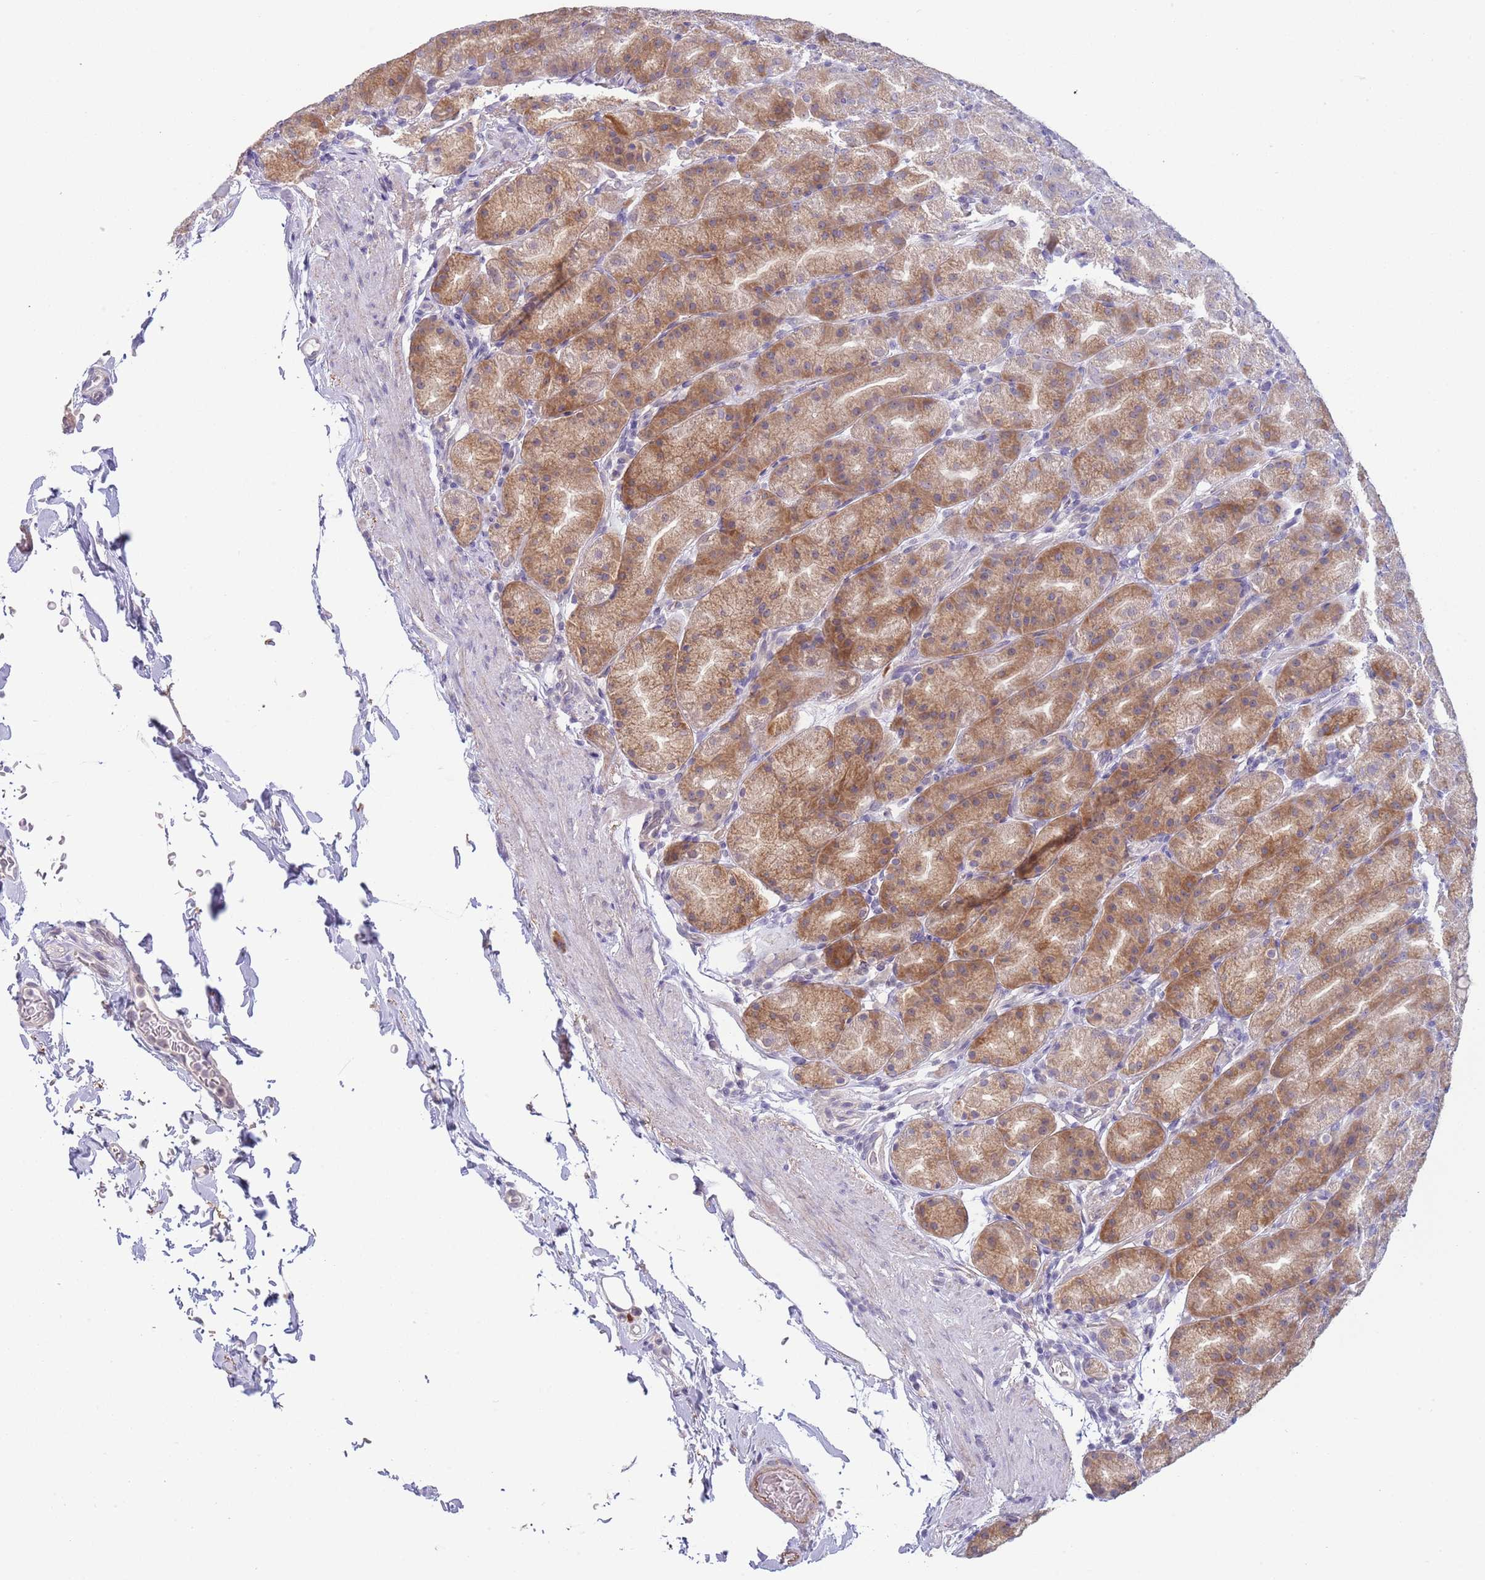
{"staining": {"intensity": "moderate", "quantity": "25%-75%", "location": "cytoplasmic/membranous"}, "tissue": "stomach", "cell_type": "Glandular cells", "image_type": "normal", "snomed": [{"axis": "morphology", "description": "Normal tissue, NOS"}, {"axis": "topography", "description": "Stomach, upper"}, {"axis": "topography", "description": "Stomach"}], "caption": "Immunohistochemical staining of unremarkable stomach displays moderate cytoplasmic/membranous protein positivity in about 25%-75% of glandular cells.", "gene": "PIMREG", "patient": {"sex": "male", "age": 68}}